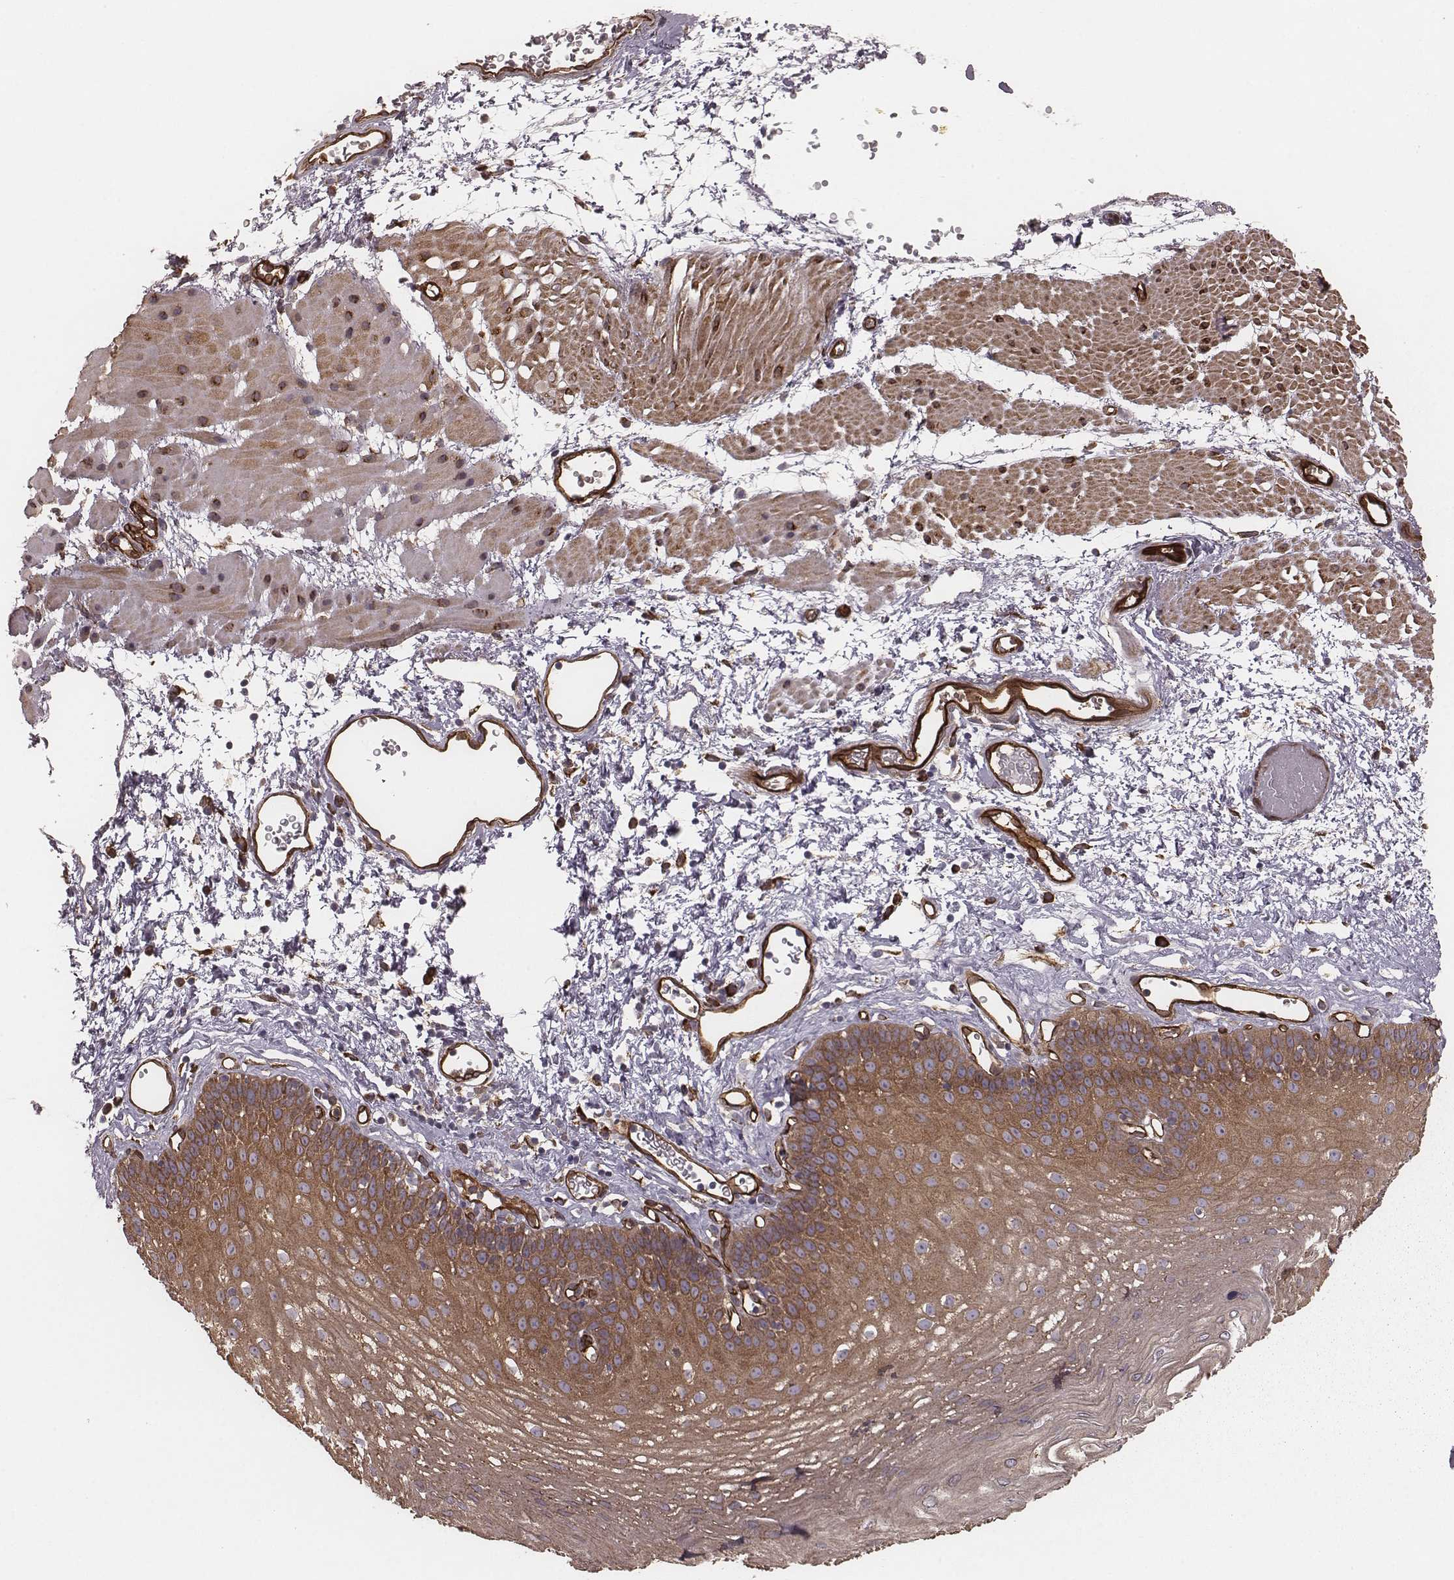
{"staining": {"intensity": "moderate", "quantity": ">75%", "location": "cytoplasmic/membranous"}, "tissue": "esophagus", "cell_type": "Squamous epithelial cells", "image_type": "normal", "snomed": [{"axis": "morphology", "description": "Normal tissue, NOS"}, {"axis": "topography", "description": "Esophagus"}], "caption": "About >75% of squamous epithelial cells in benign human esophagus reveal moderate cytoplasmic/membranous protein staining as visualized by brown immunohistochemical staining.", "gene": "PALMD", "patient": {"sex": "female", "age": 62}}